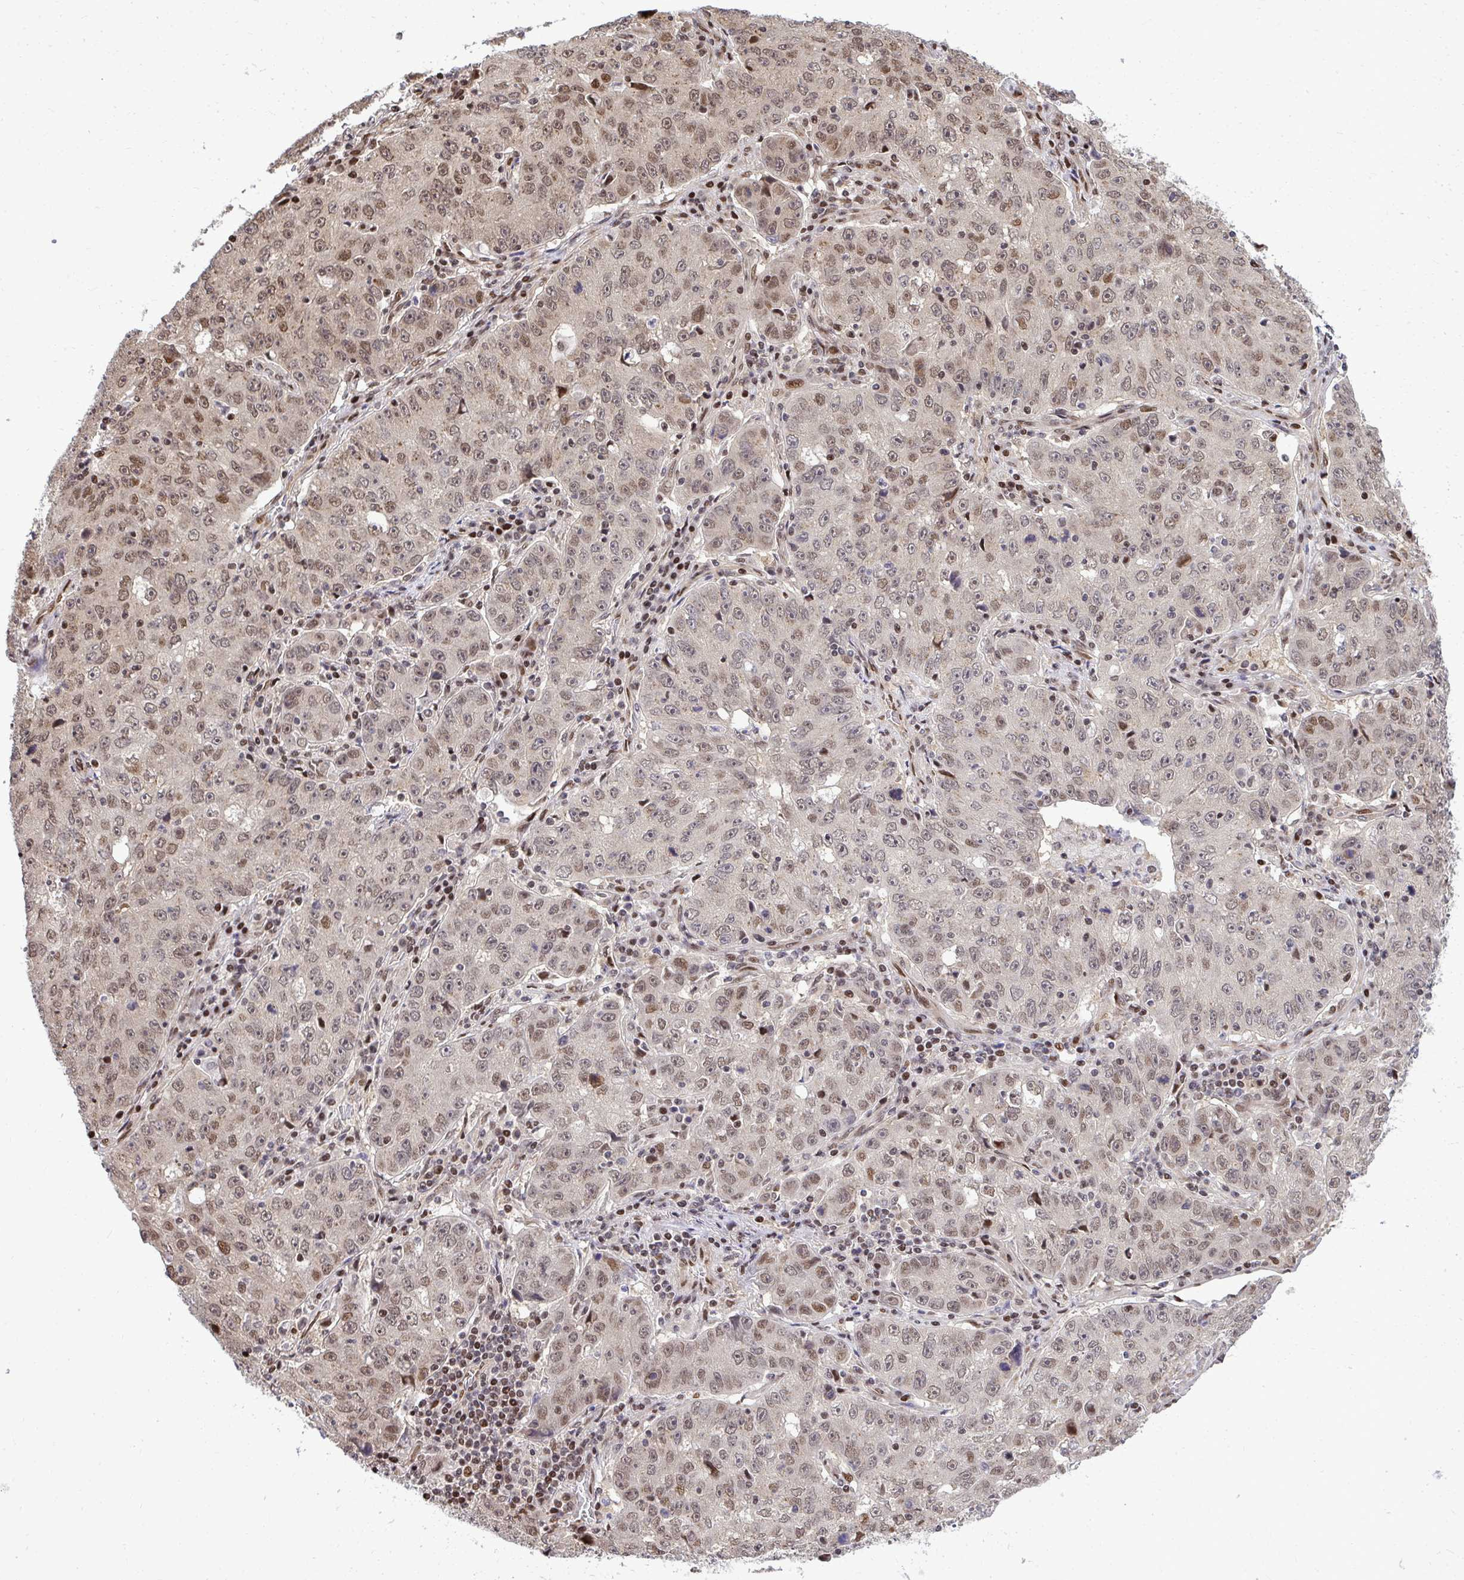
{"staining": {"intensity": "moderate", "quantity": "25%-75%", "location": "nuclear"}, "tissue": "lung cancer", "cell_type": "Tumor cells", "image_type": "cancer", "snomed": [{"axis": "morphology", "description": "Normal morphology"}, {"axis": "morphology", "description": "Adenocarcinoma, NOS"}, {"axis": "topography", "description": "Lymph node"}, {"axis": "topography", "description": "Lung"}], "caption": "Immunohistochemistry (DAB (3,3'-diaminobenzidine)) staining of human adenocarcinoma (lung) reveals moderate nuclear protein staining in approximately 25%-75% of tumor cells.", "gene": "PIGY", "patient": {"sex": "female", "age": 57}}